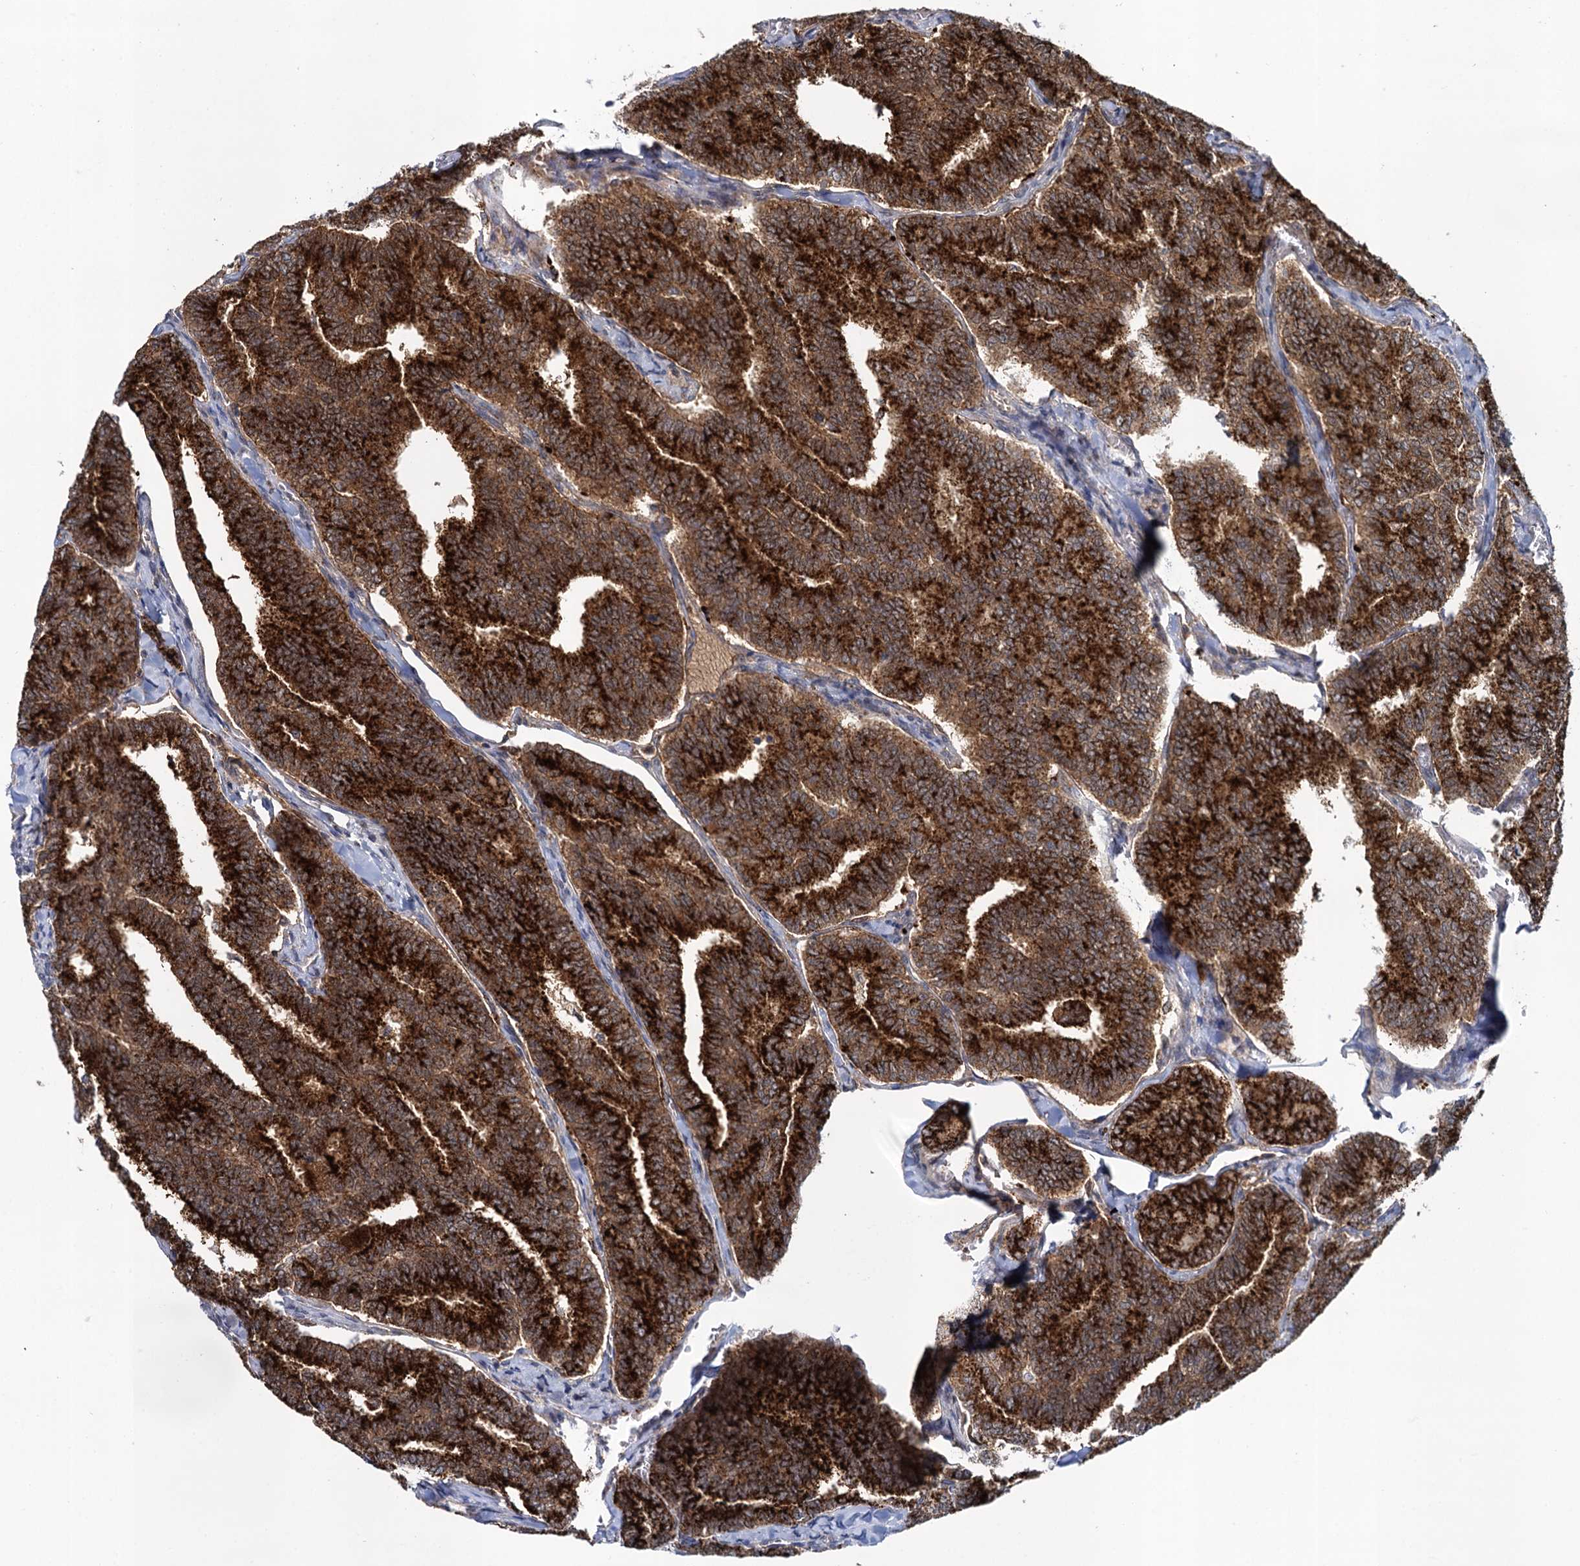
{"staining": {"intensity": "strong", "quantity": ">75%", "location": "cytoplasmic/membranous"}, "tissue": "thyroid cancer", "cell_type": "Tumor cells", "image_type": "cancer", "snomed": [{"axis": "morphology", "description": "Papillary adenocarcinoma, NOS"}, {"axis": "topography", "description": "Thyroid gland"}], "caption": "Brown immunohistochemical staining in thyroid cancer (papillary adenocarcinoma) shows strong cytoplasmic/membranous expression in approximately >75% of tumor cells.", "gene": "GLO1", "patient": {"sex": "female", "age": 35}}